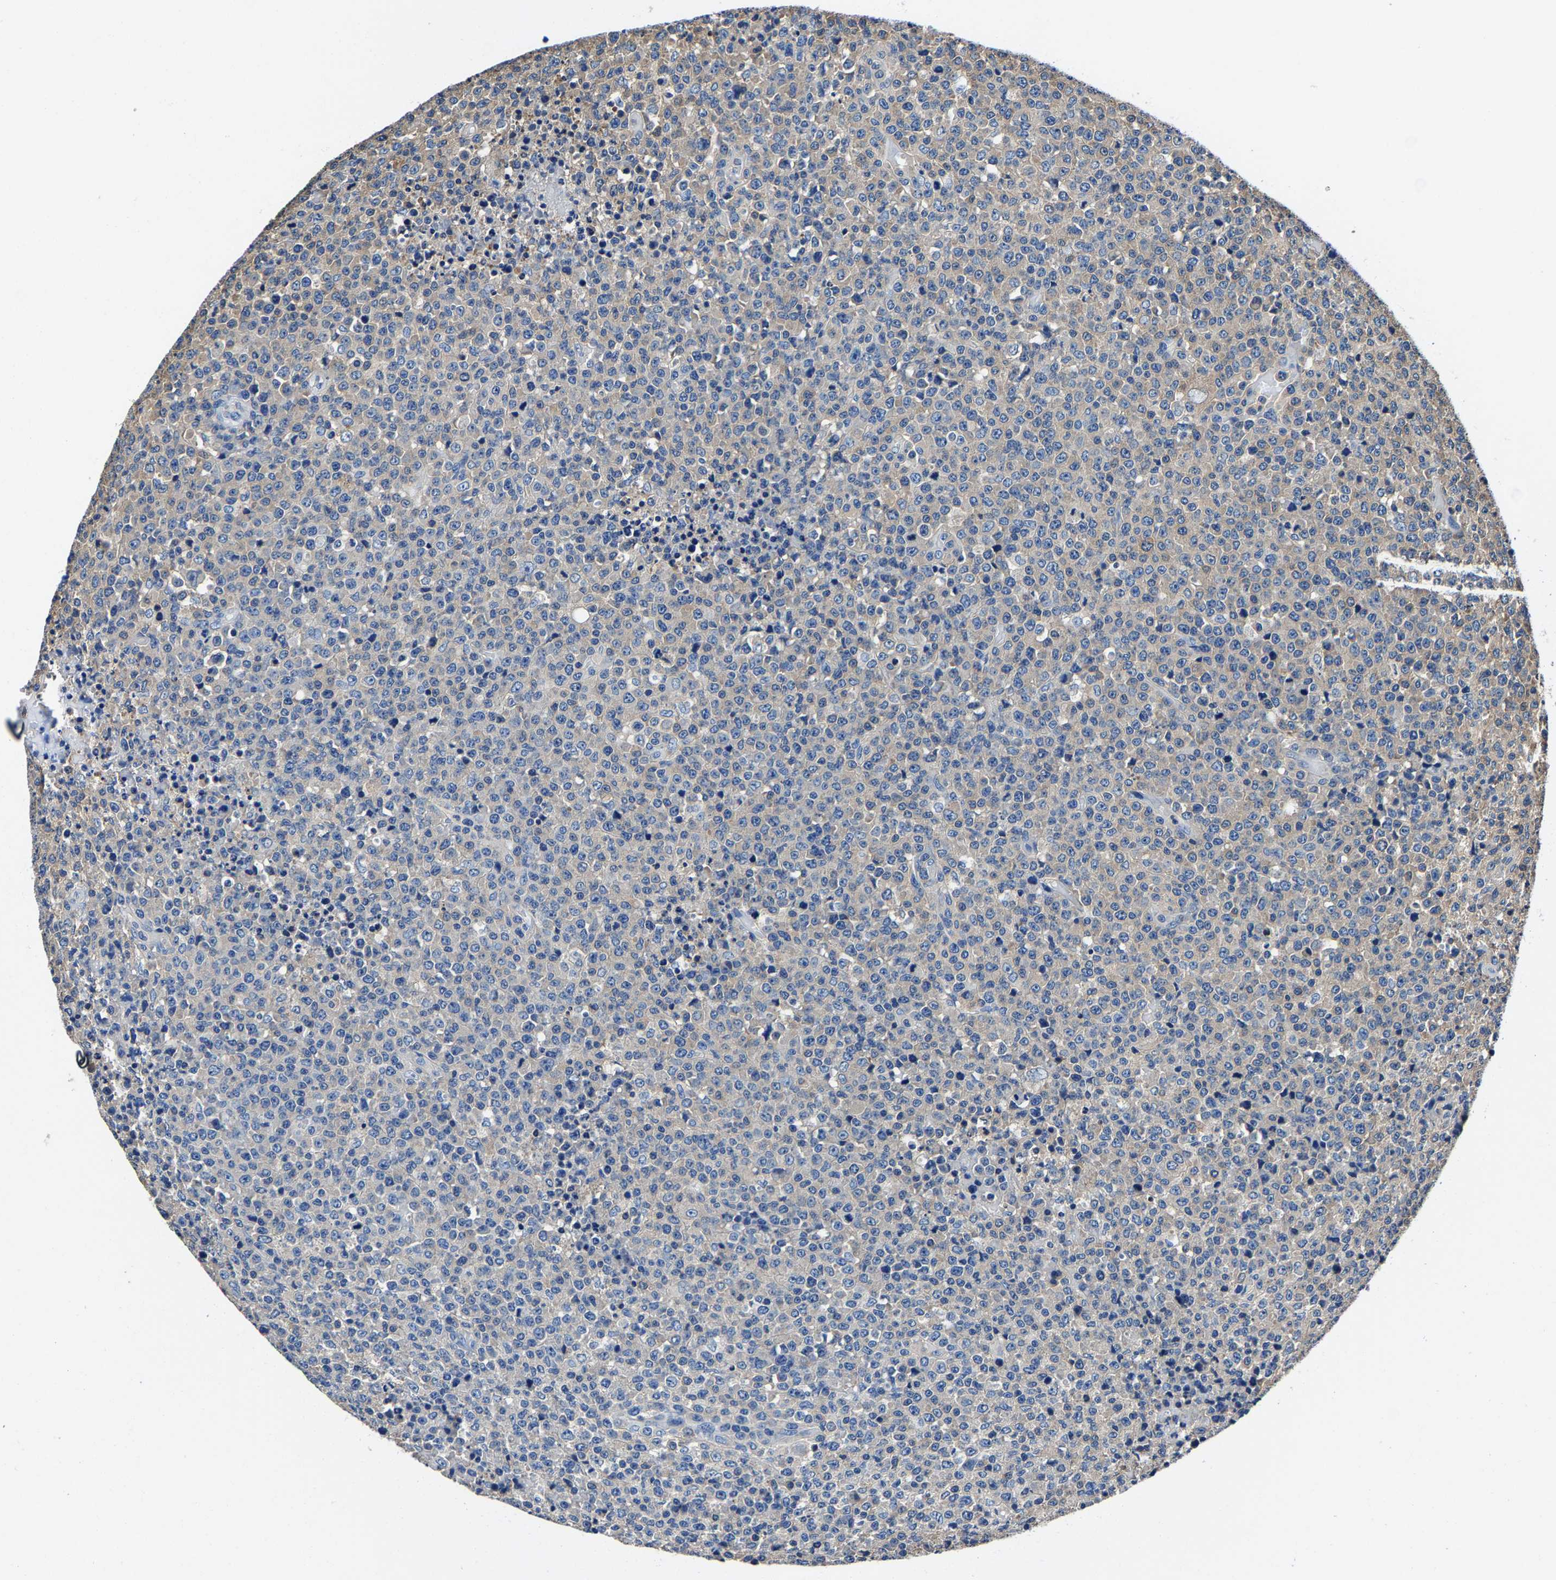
{"staining": {"intensity": "weak", "quantity": "<25%", "location": "cytoplasmic/membranous"}, "tissue": "lymphoma", "cell_type": "Tumor cells", "image_type": "cancer", "snomed": [{"axis": "morphology", "description": "Malignant lymphoma, non-Hodgkin's type, High grade"}, {"axis": "topography", "description": "Lymph node"}], "caption": "This is a histopathology image of IHC staining of high-grade malignant lymphoma, non-Hodgkin's type, which shows no expression in tumor cells.", "gene": "ALDOB", "patient": {"sex": "male", "age": 13}}